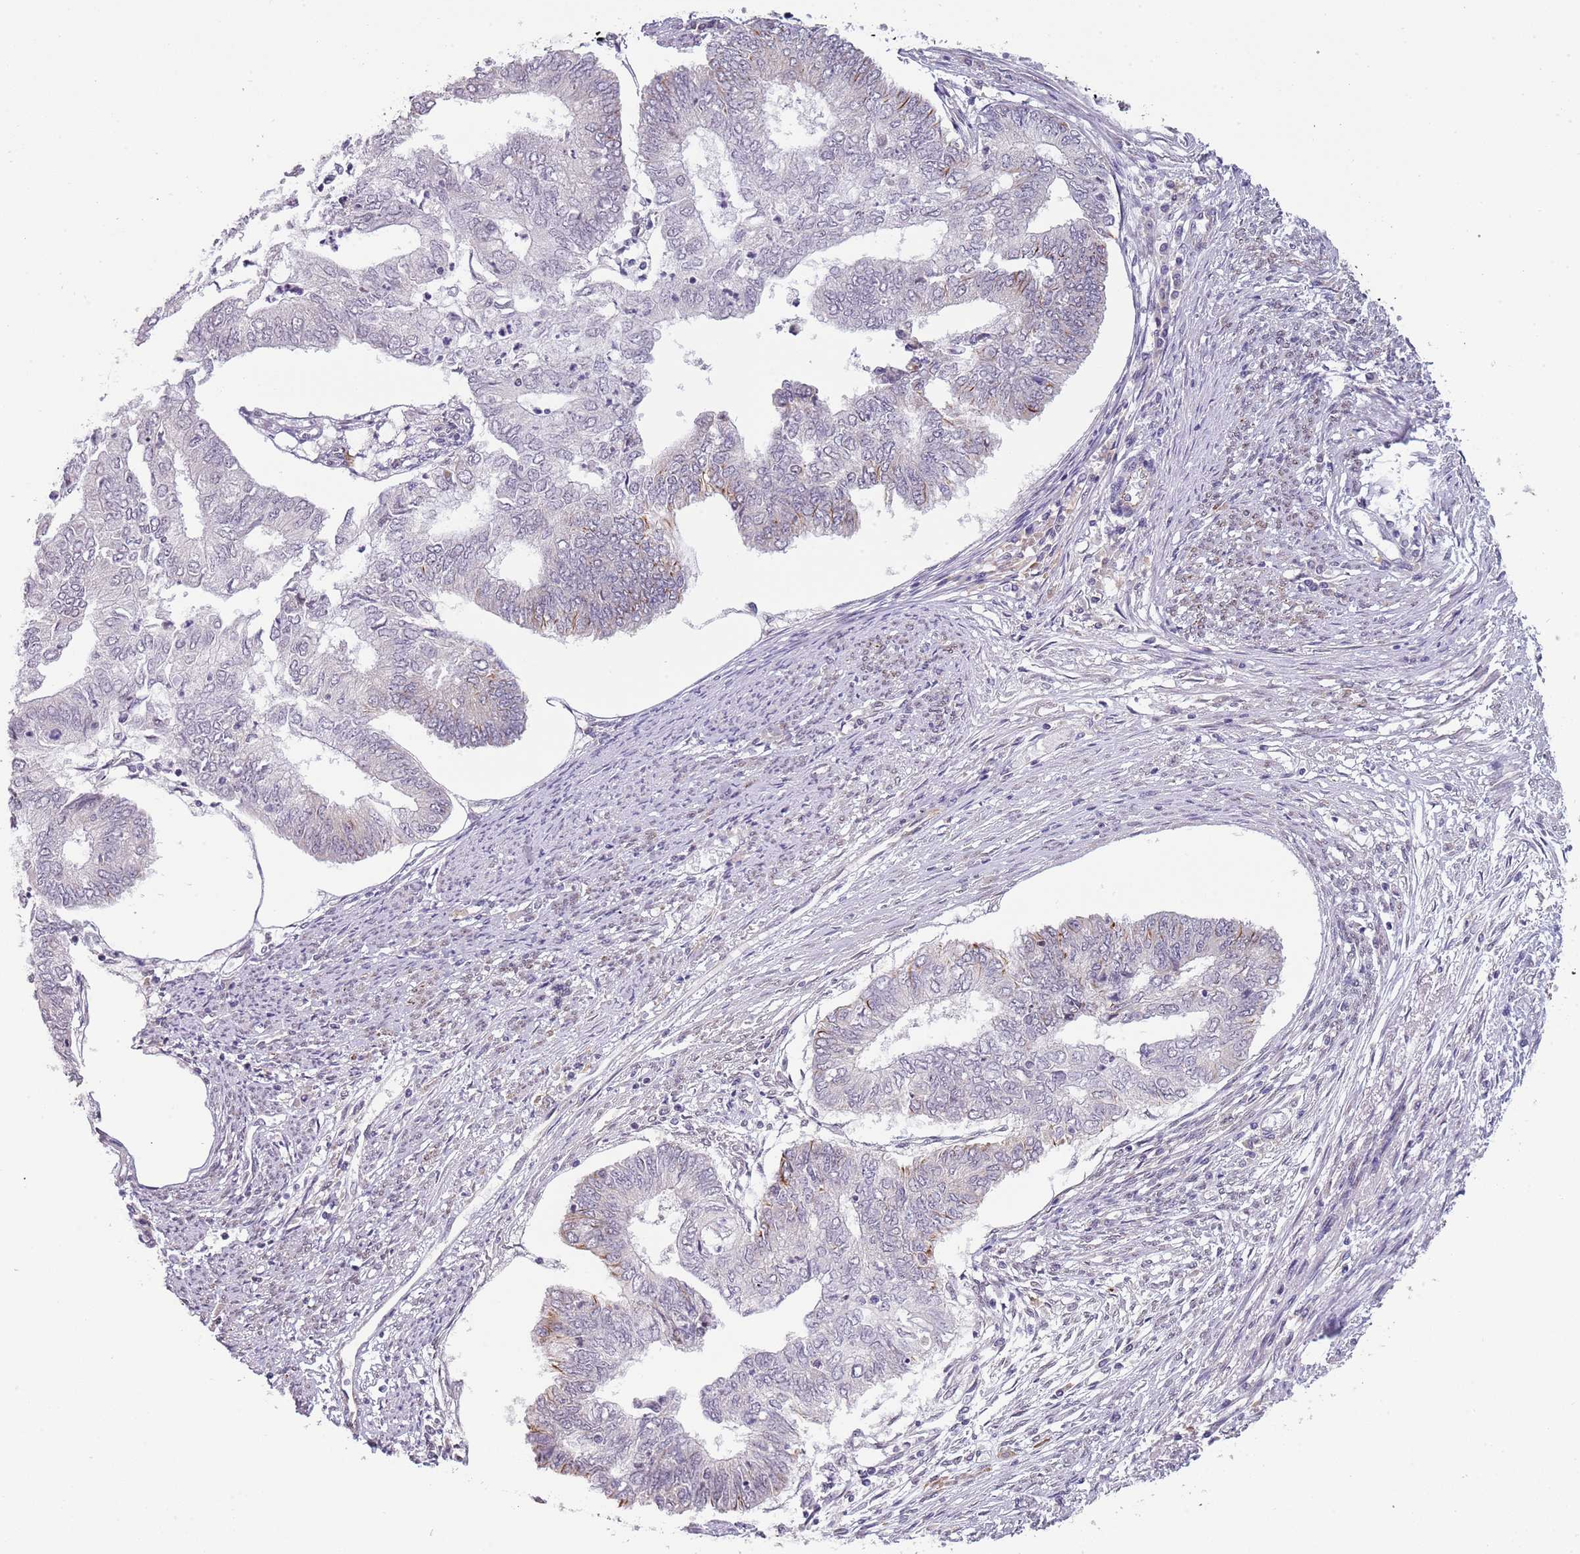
{"staining": {"intensity": "negative", "quantity": "none", "location": "none"}, "tissue": "endometrial cancer", "cell_type": "Tumor cells", "image_type": "cancer", "snomed": [{"axis": "morphology", "description": "Adenocarcinoma, NOS"}, {"axis": "topography", "description": "Endometrium"}], "caption": "DAB immunohistochemical staining of human endometrial cancer shows no significant positivity in tumor cells.", "gene": "NBPF3", "patient": {"sex": "female", "age": 68}}